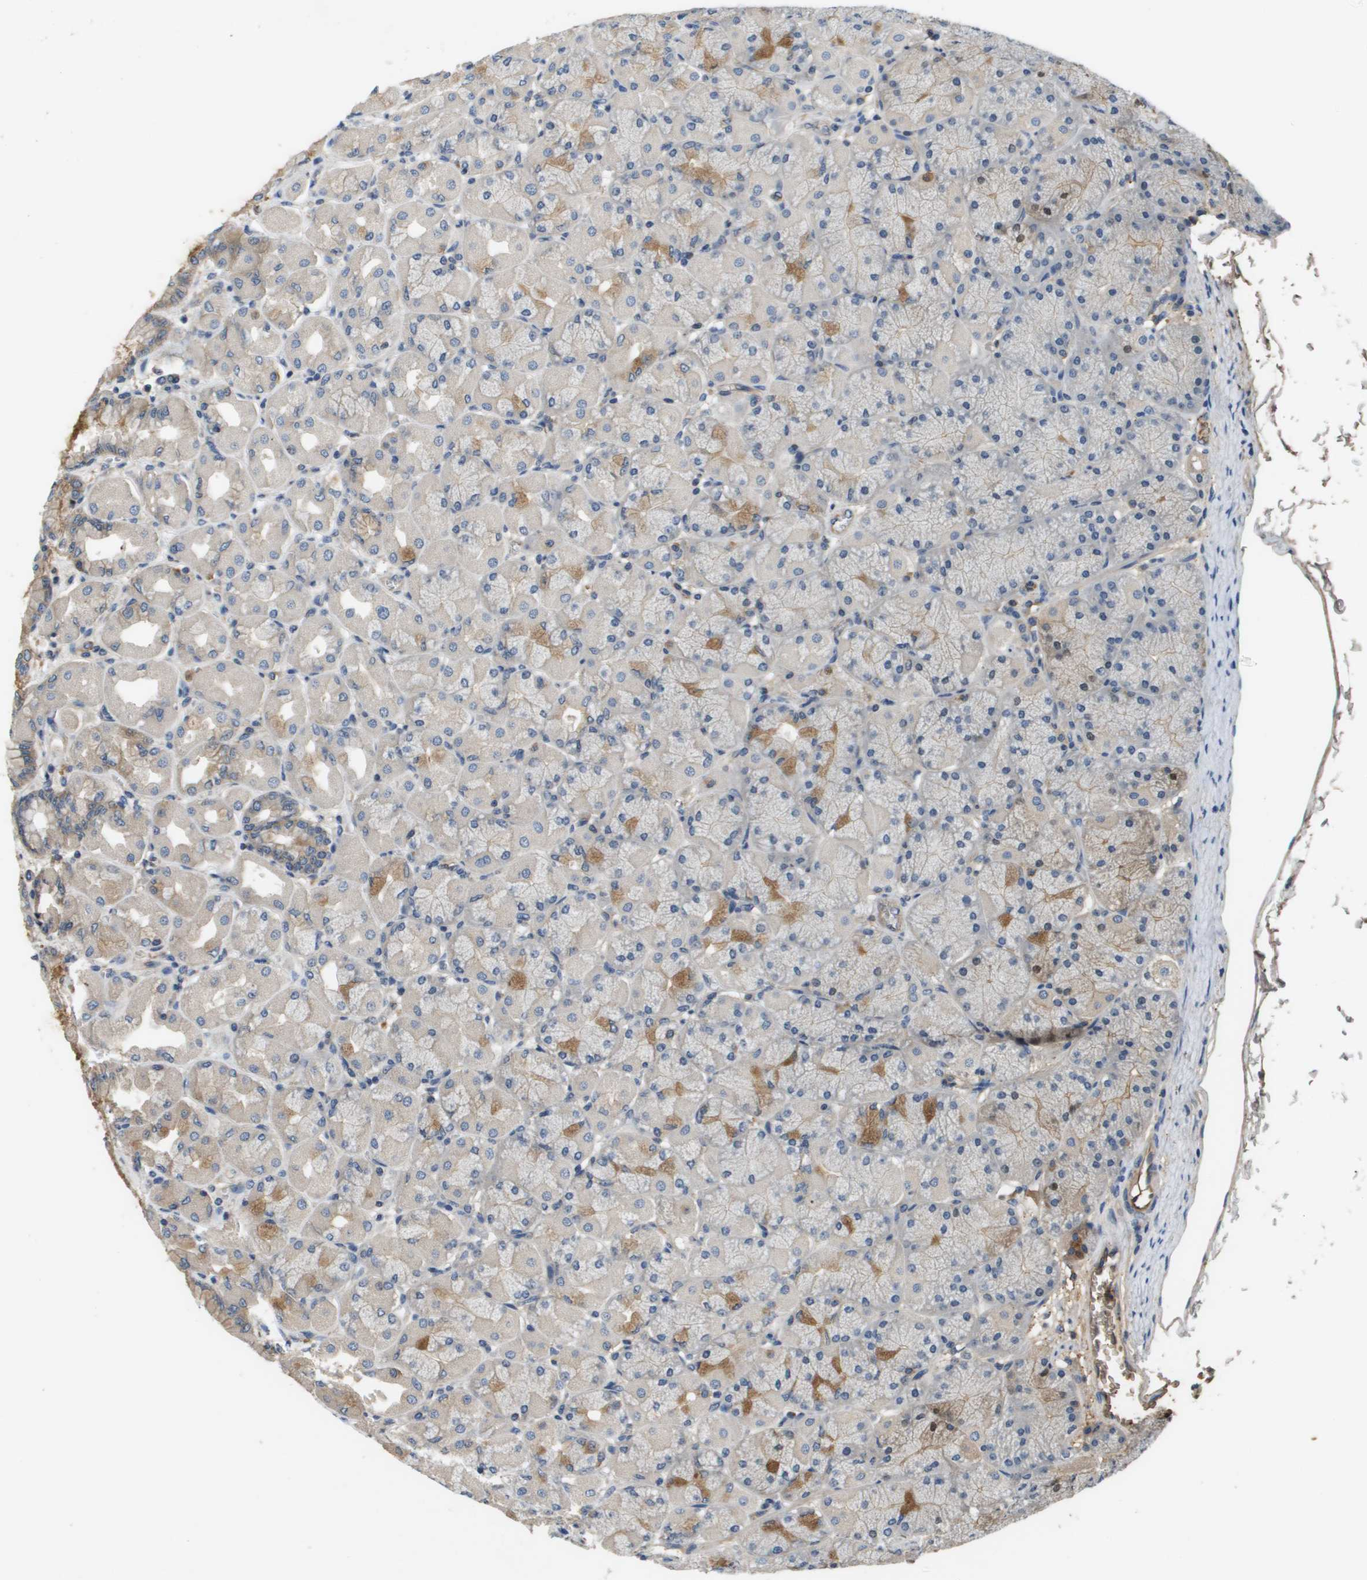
{"staining": {"intensity": "moderate", "quantity": "<25%", "location": "cytoplasmic/membranous"}, "tissue": "stomach", "cell_type": "Glandular cells", "image_type": "normal", "snomed": [{"axis": "morphology", "description": "Normal tissue, NOS"}, {"axis": "topography", "description": "Stomach, upper"}], "caption": "This histopathology image exhibits immunohistochemistry (IHC) staining of unremarkable stomach, with low moderate cytoplasmic/membranous expression in approximately <25% of glandular cells.", "gene": "SLC16A3", "patient": {"sex": "female", "age": 56}}